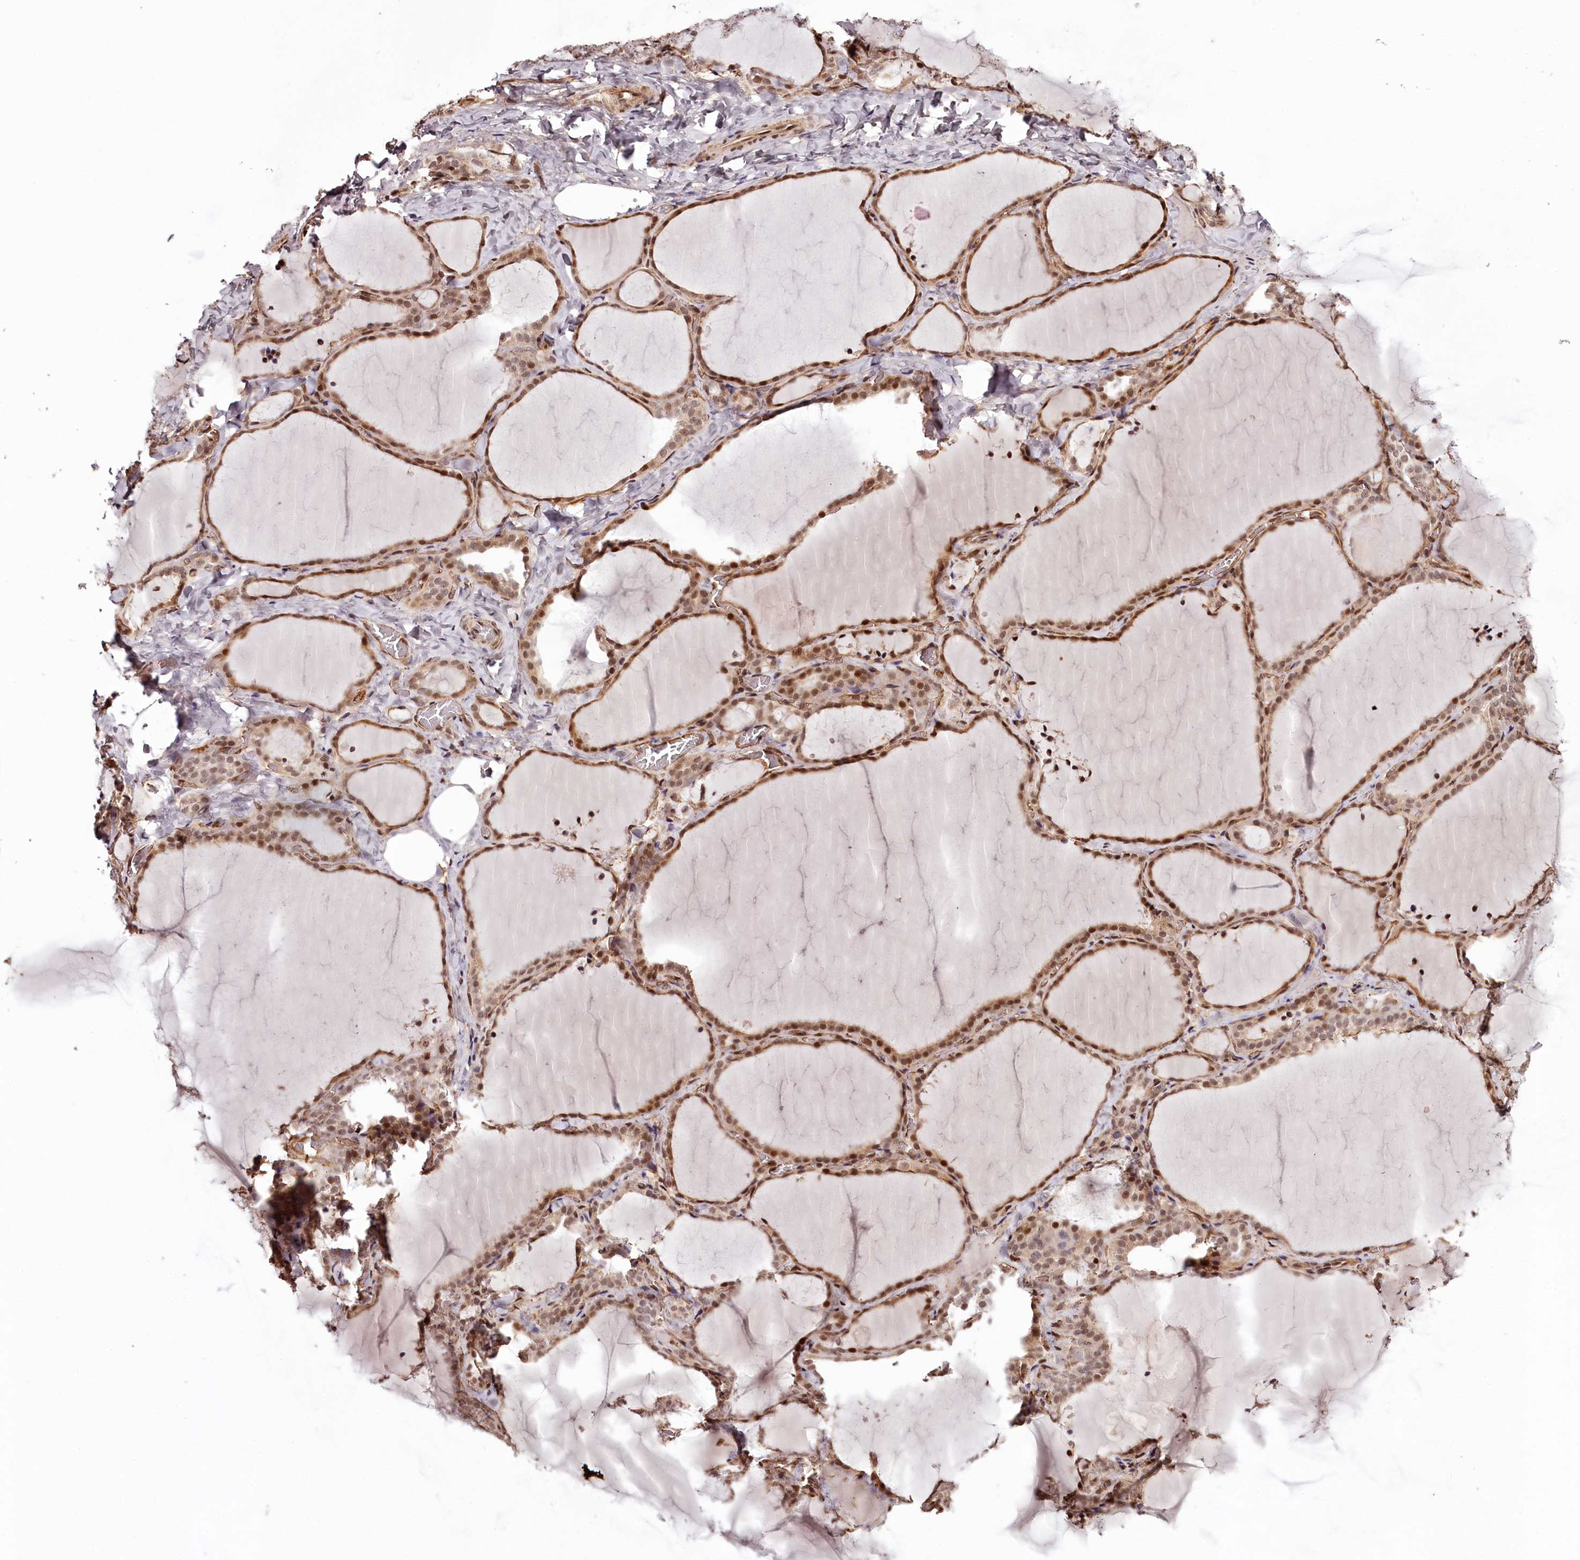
{"staining": {"intensity": "moderate", "quantity": ">75%", "location": "cytoplasmic/membranous,nuclear"}, "tissue": "thyroid gland", "cell_type": "Glandular cells", "image_type": "normal", "snomed": [{"axis": "morphology", "description": "Normal tissue, NOS"}, {"axis": "topography", "description": "Thyroid gland"}], "caption": "A brown stain shows moderate cytoplasmic/membranous,nuclear positivity of a protein in glandular cells of unremarkable human thyroid gland. (DAB = brown stain, brightfield microscopy at high magnification).", "gene": "TTC33", "patient": {"sex": "female", "age": 22}}